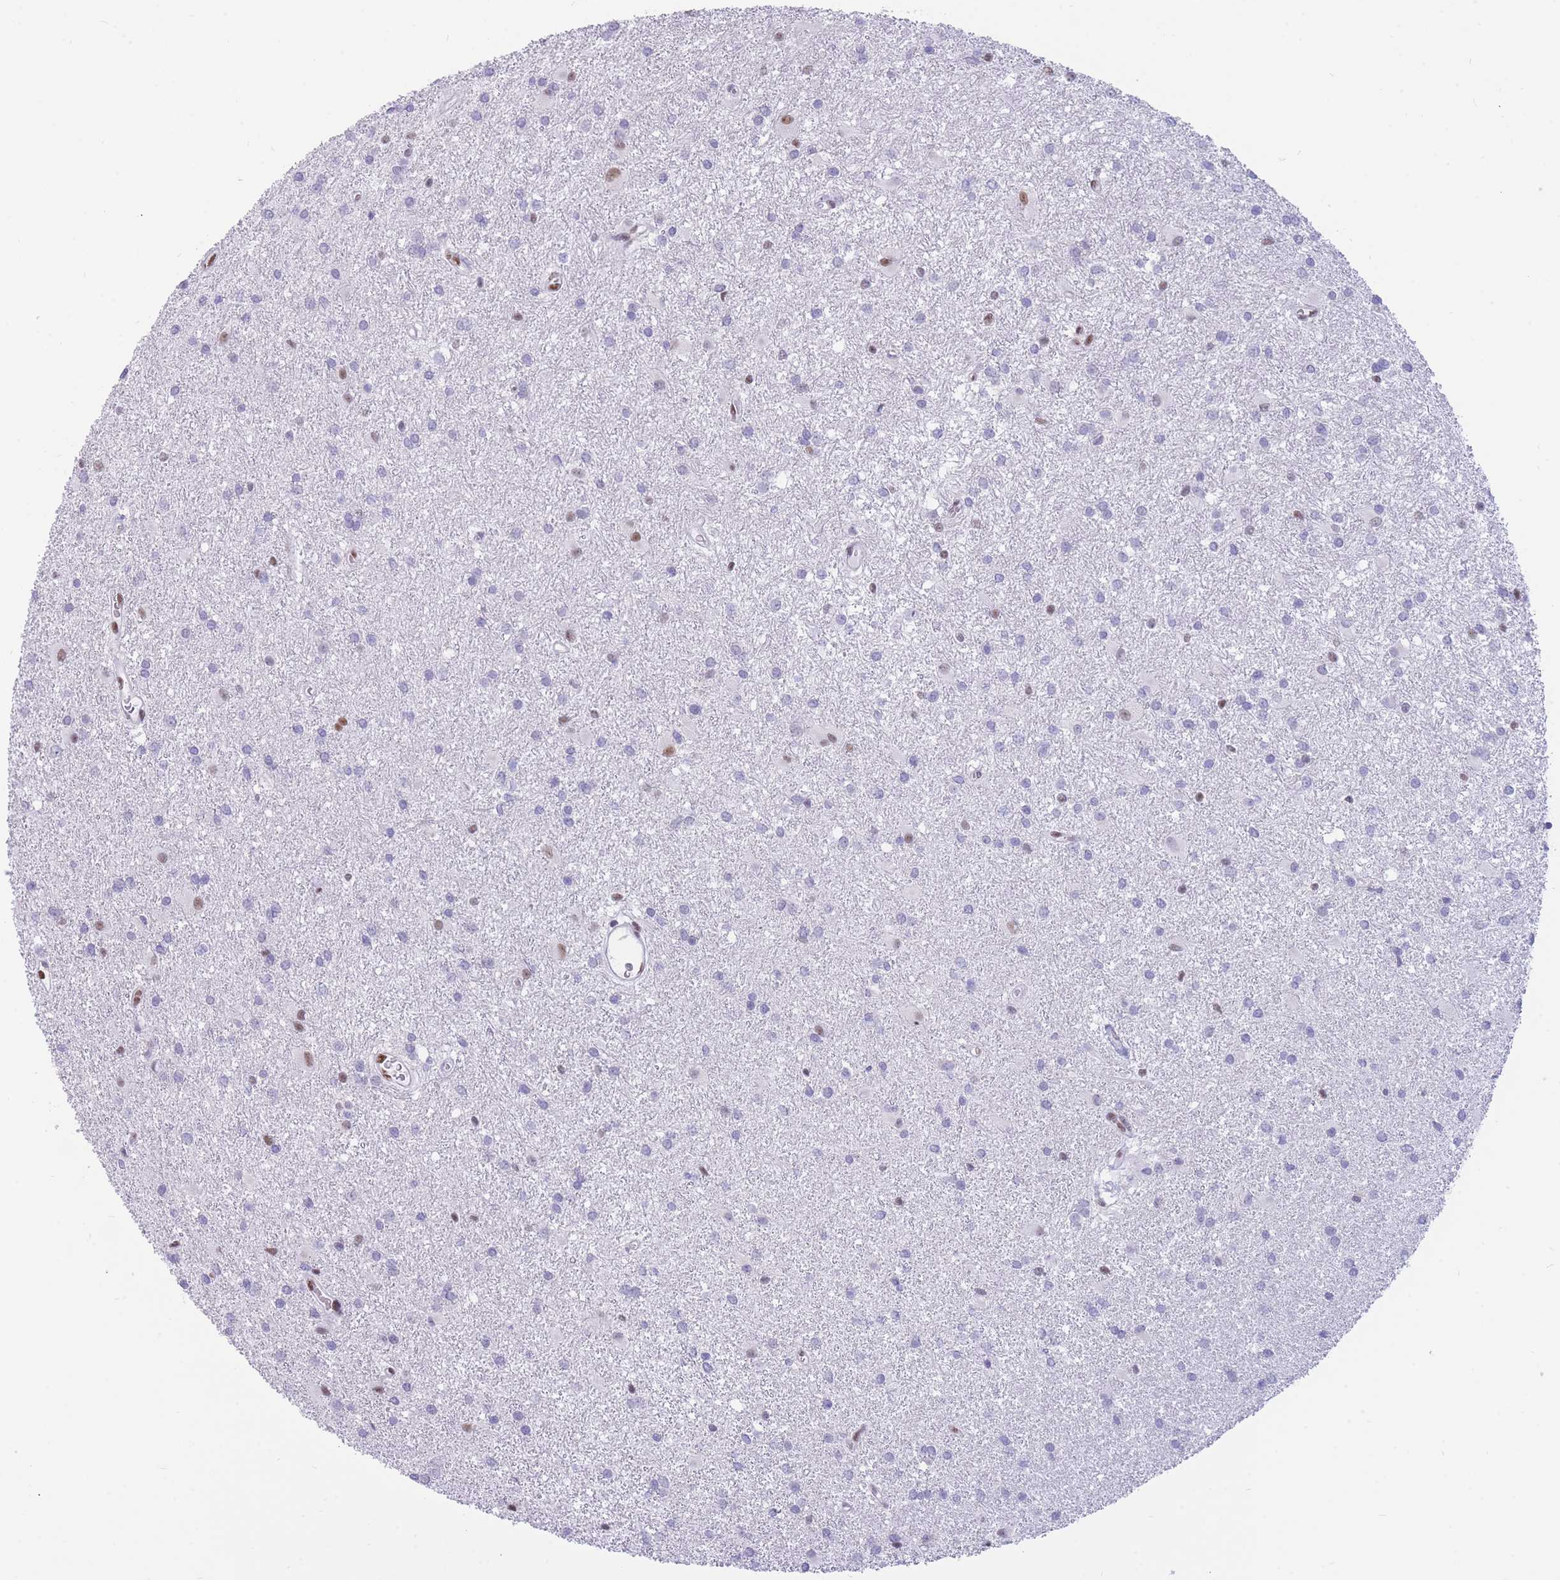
{"staining": {"intensity": "weak", "quantity": "<25%", "location": "nuclear"}, "tissue": "glioma", "cell_type": "Tumor cells", "image_type": "cancer", "snomed": [{"axis": "morphology", "description": "Glioma, malignant, High grade"}, {"axis": "topography", "description": "Brain"}], "caption": "Immunohistochemistry (IHC) image of malignant glioma (high-grade) stained for a protein (brown), which demonstrates no expression in tumor cells.", "gene": "FAM153A", "patient": {"sex": "female", "age": 50}}